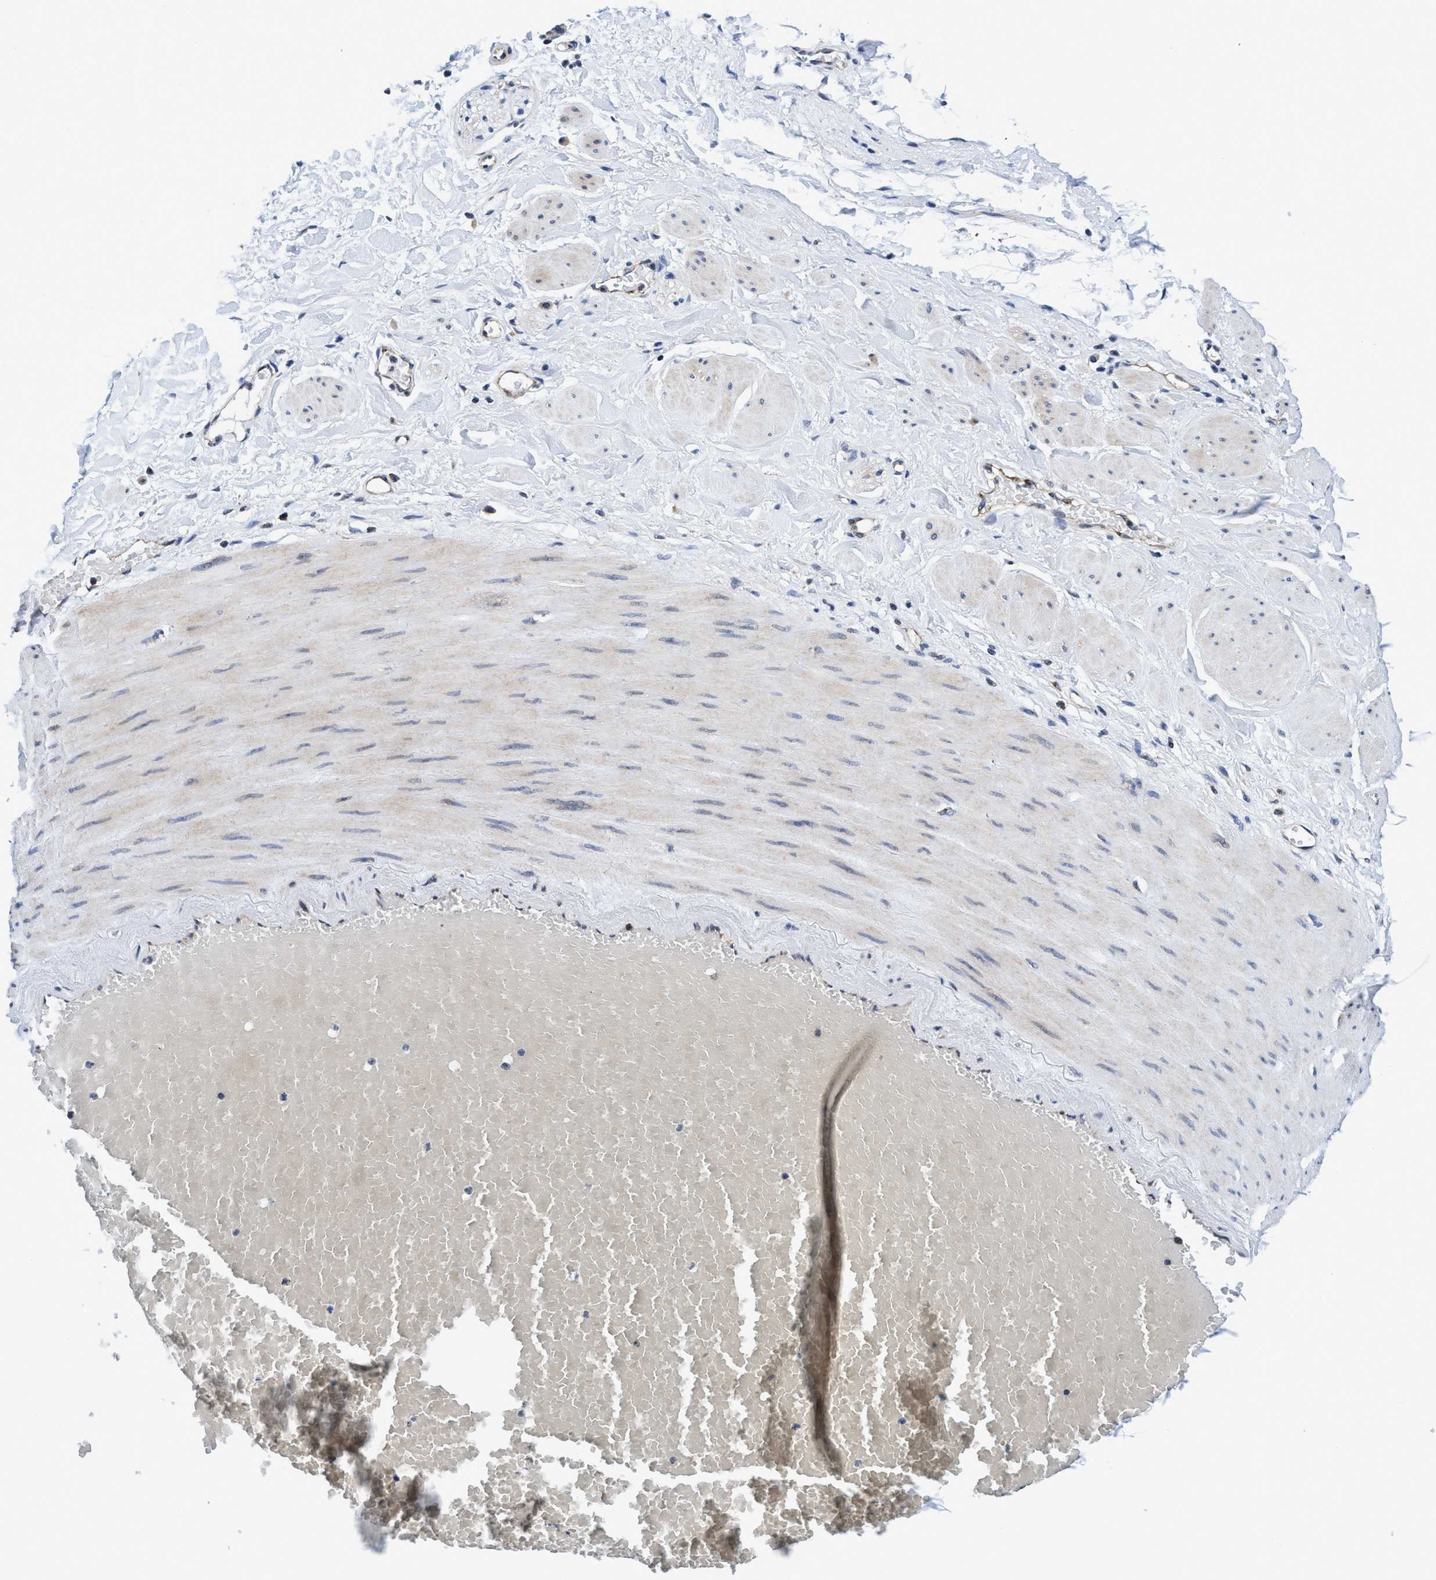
{"staining": {"intensity": "negative", "quantity": "none", "location": "none"}, "tissue": "adipose tissue", "cell_type": "Adipocytes", "image_type": "normal", "snomed": [{"axis": "morphology", "description": "Normal tissue, NOS"}, {"axis": "topography", "description": "Soft tissue"}, {"axis": "topography", "description": "Vascular tissue"}], "caption": "Immunohistochemistry (IHC) histopathology image of benign adipose tissue: human adipose tissue stained with DAB exhibits no significant protein expression in adipocytes.", "gene": "AGAP2", "patient": {"sex": "female", "age": 35}}